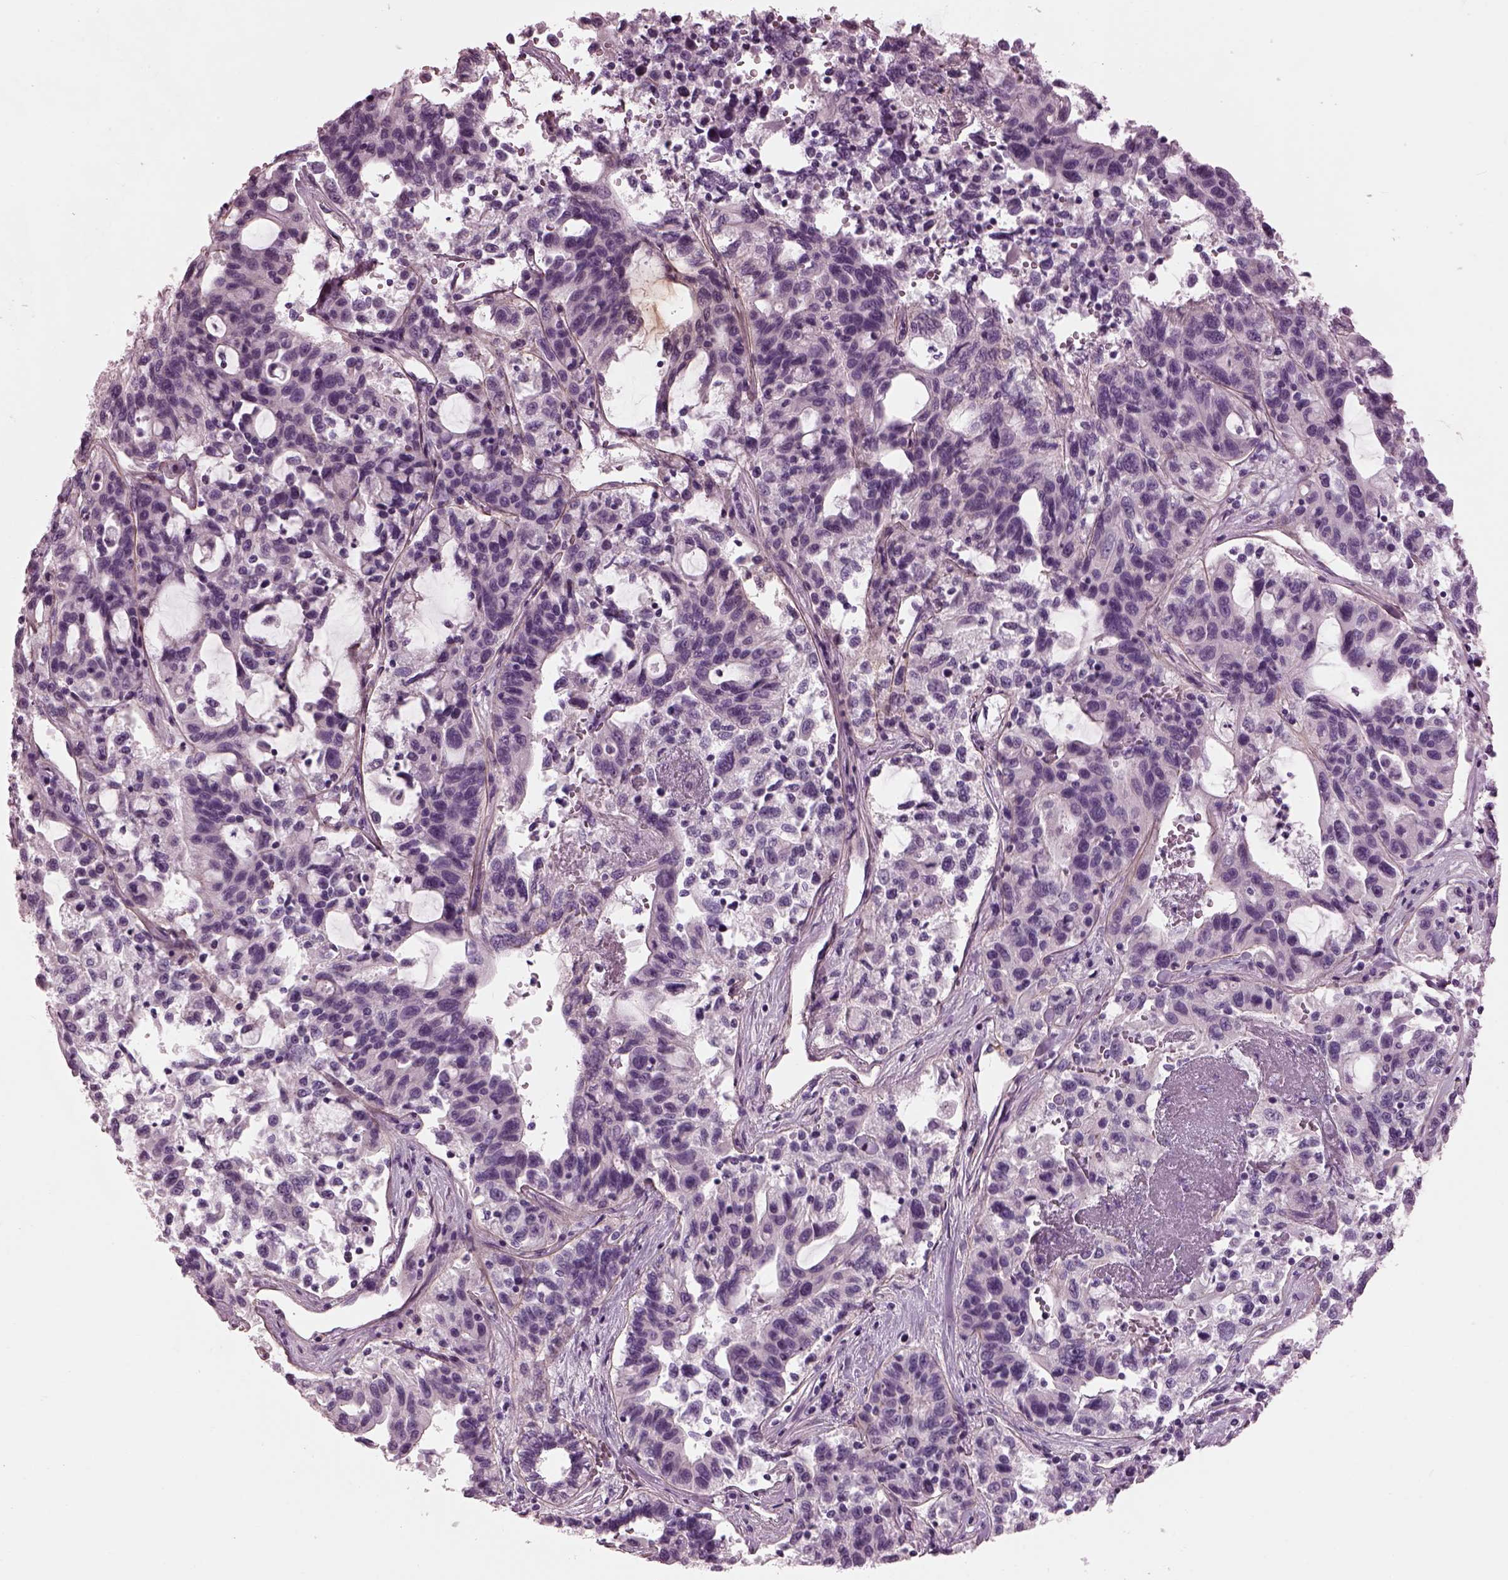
{"staining": {"intensity": "negative", "quantity": "none", "location": "none"}, "tissue": "liver cancer", "cell_type": "Tumor cells", "image_type": "cancer", "snomed": [{"axis": "morphology", "description": "Adenocarcinoma, NOS"}, {"axis": "morphology", "description": "Cholangiocarcinoma"}, {"axis": "topography", "description": "Liver"}], "caption": "Immunohistochemistry micrograph of human adenocarcinoma (liver) stained for a protein (brown), which exhibits no positivity in tumor cells.", "gene": "BFSP1", "patient": {"sex": "male", "age": 64}}